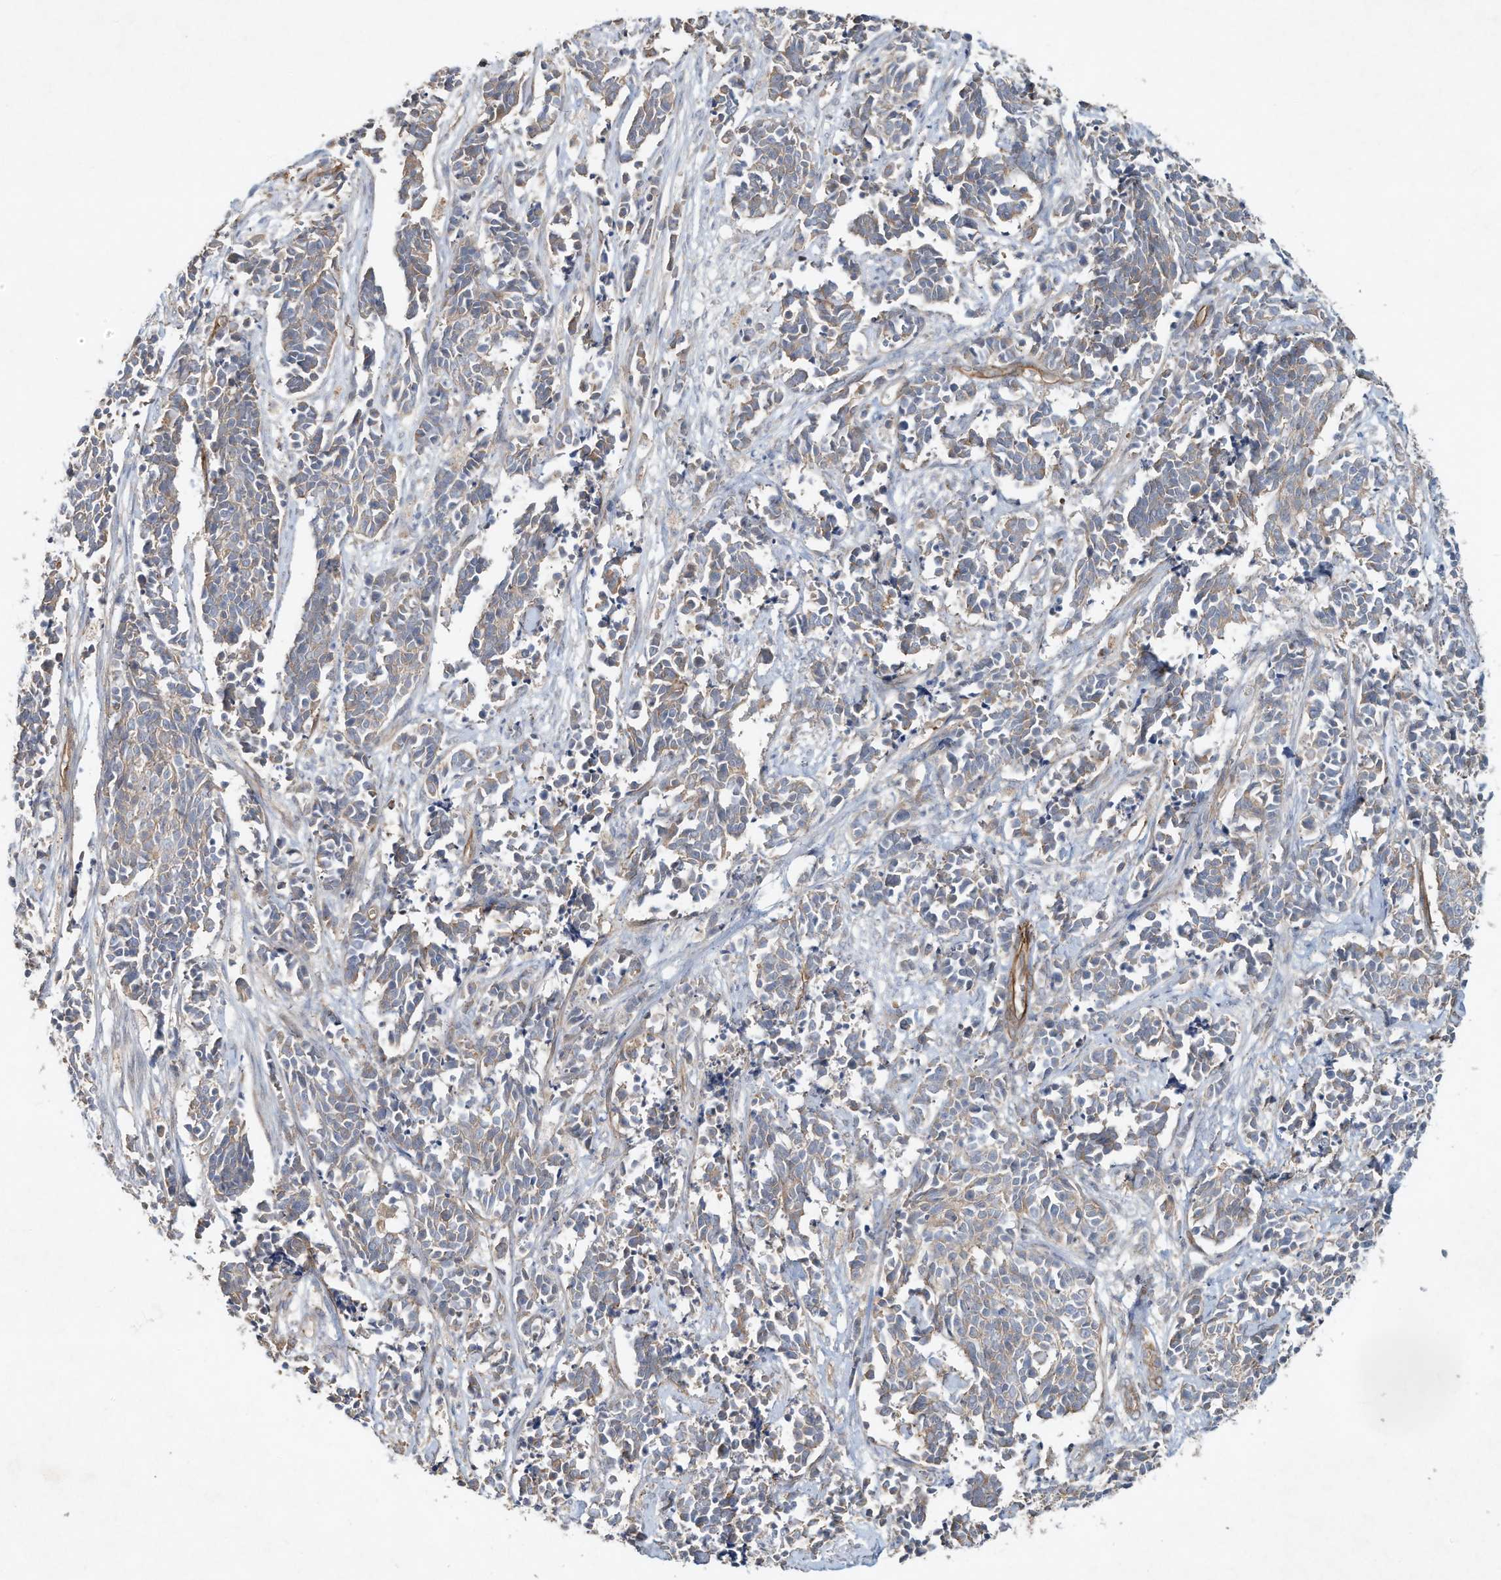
{"staining": {"intensity": "negative", "quantity": "none", "location": "none"}, "tissue": "cervical cancer", "cell_type": "Tumor cells", "image_type": "cancer", "snomed": [{"axis": "morphology", "description": "Normal tissue, NOS"}, {"axis": "morphology", "description": "Squamous cell carcinoma, NOS"}, {"axis": "topography", "description": "Cervix"}], "caption": "Histopathology image shows no protein expression in tumor cells of squamous cell carcinoma (cervical) tissue.", "gene": "HTR5A", "patient": {"sex": "female", "age": 35}}